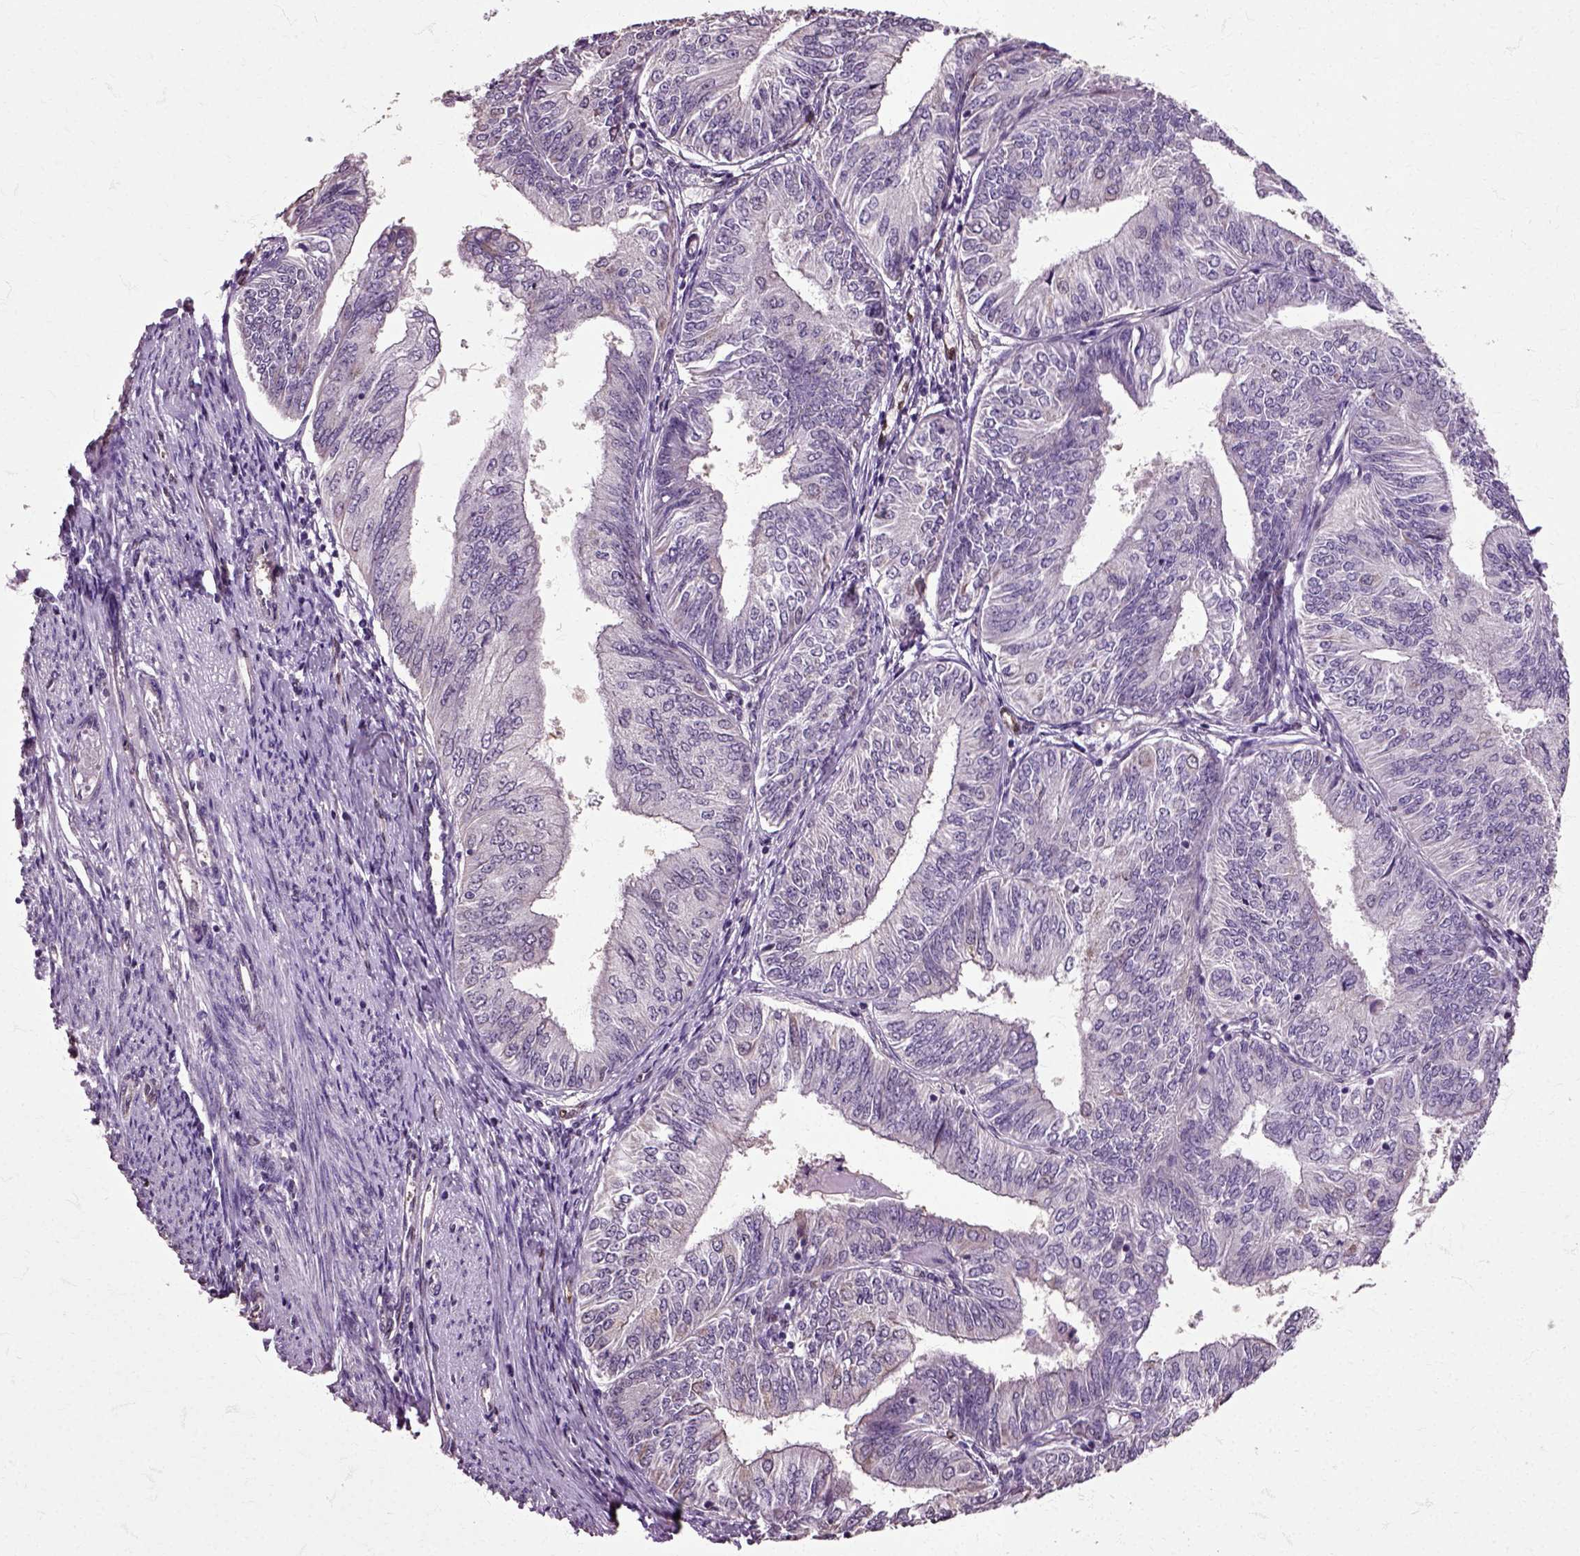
{"staining": {"intensity": "negative", "quantity": "none", "location": "none"}, "tissue": "endometrial cancer", "cell_type": "Tumor cells", "image_type": "cancer", "snomed": [{"axis": "morphology", "description": "Adenocarcinoma, NOS"}, {"axis": "topography", "description": "Endometrium"}], "caption": "The image shows no staining of tumor cells in endometrial cancer.", "gene": "HSPA2", "patient": {"sex": "female", "age": 58}}